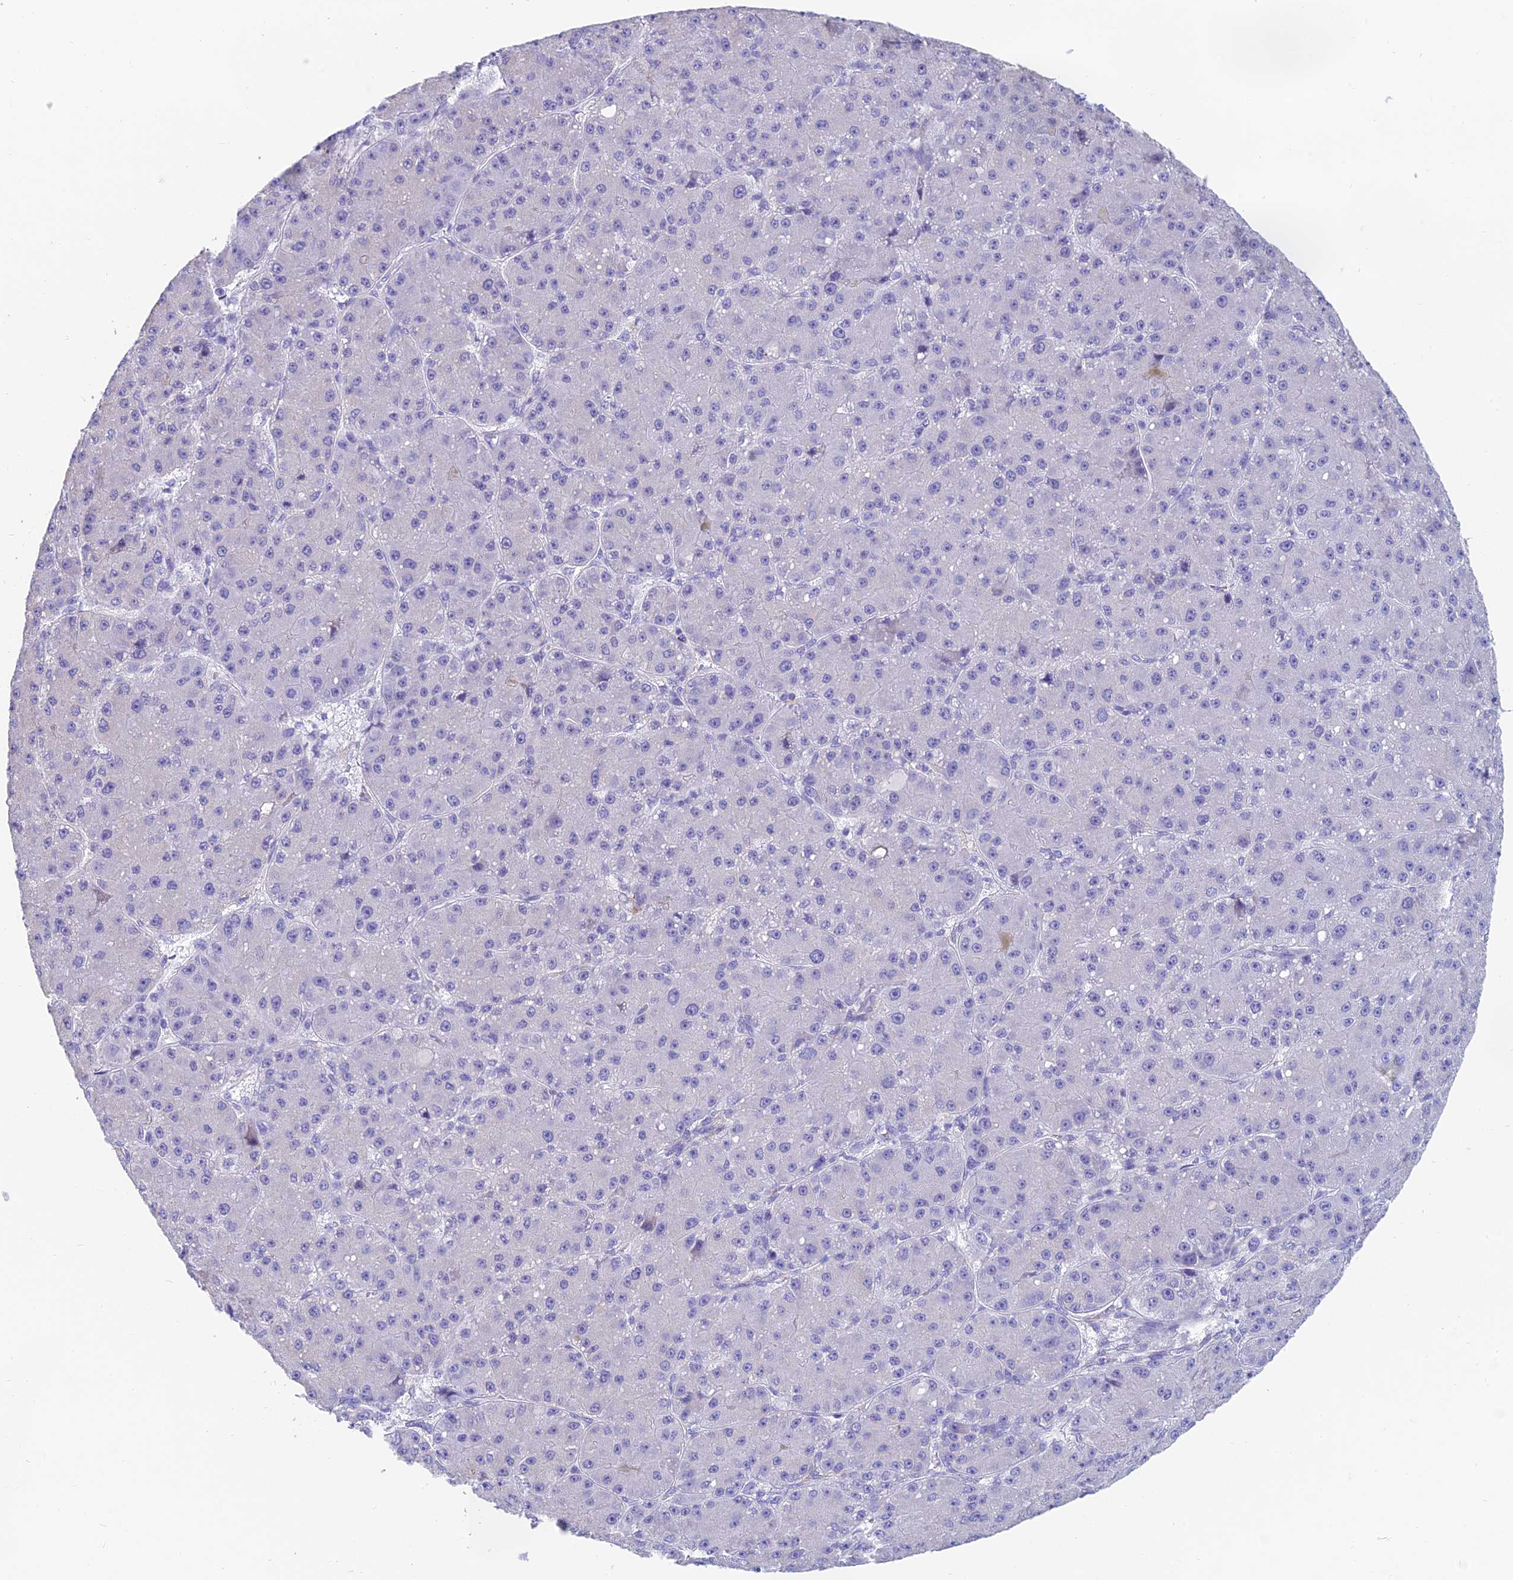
{"staining": {"intensity": "negative", "quantity": "none", "location": "none"}, "tissue": "liver cancer", "cell_type": "Tumor cells", "image_type": "cancer", "snomed": [{"axis": "morphology", "description": "Carcinoma, Hepatocellular, NOS"}, {"axis": "topography", "description": "Liver"}], "caption": "Tumor cells are negative for protein expression in human liver cancer (hepatocellular carcinoma).", "gene": "SLC36A2", "patient": {"sex": "male", "age": 67}}